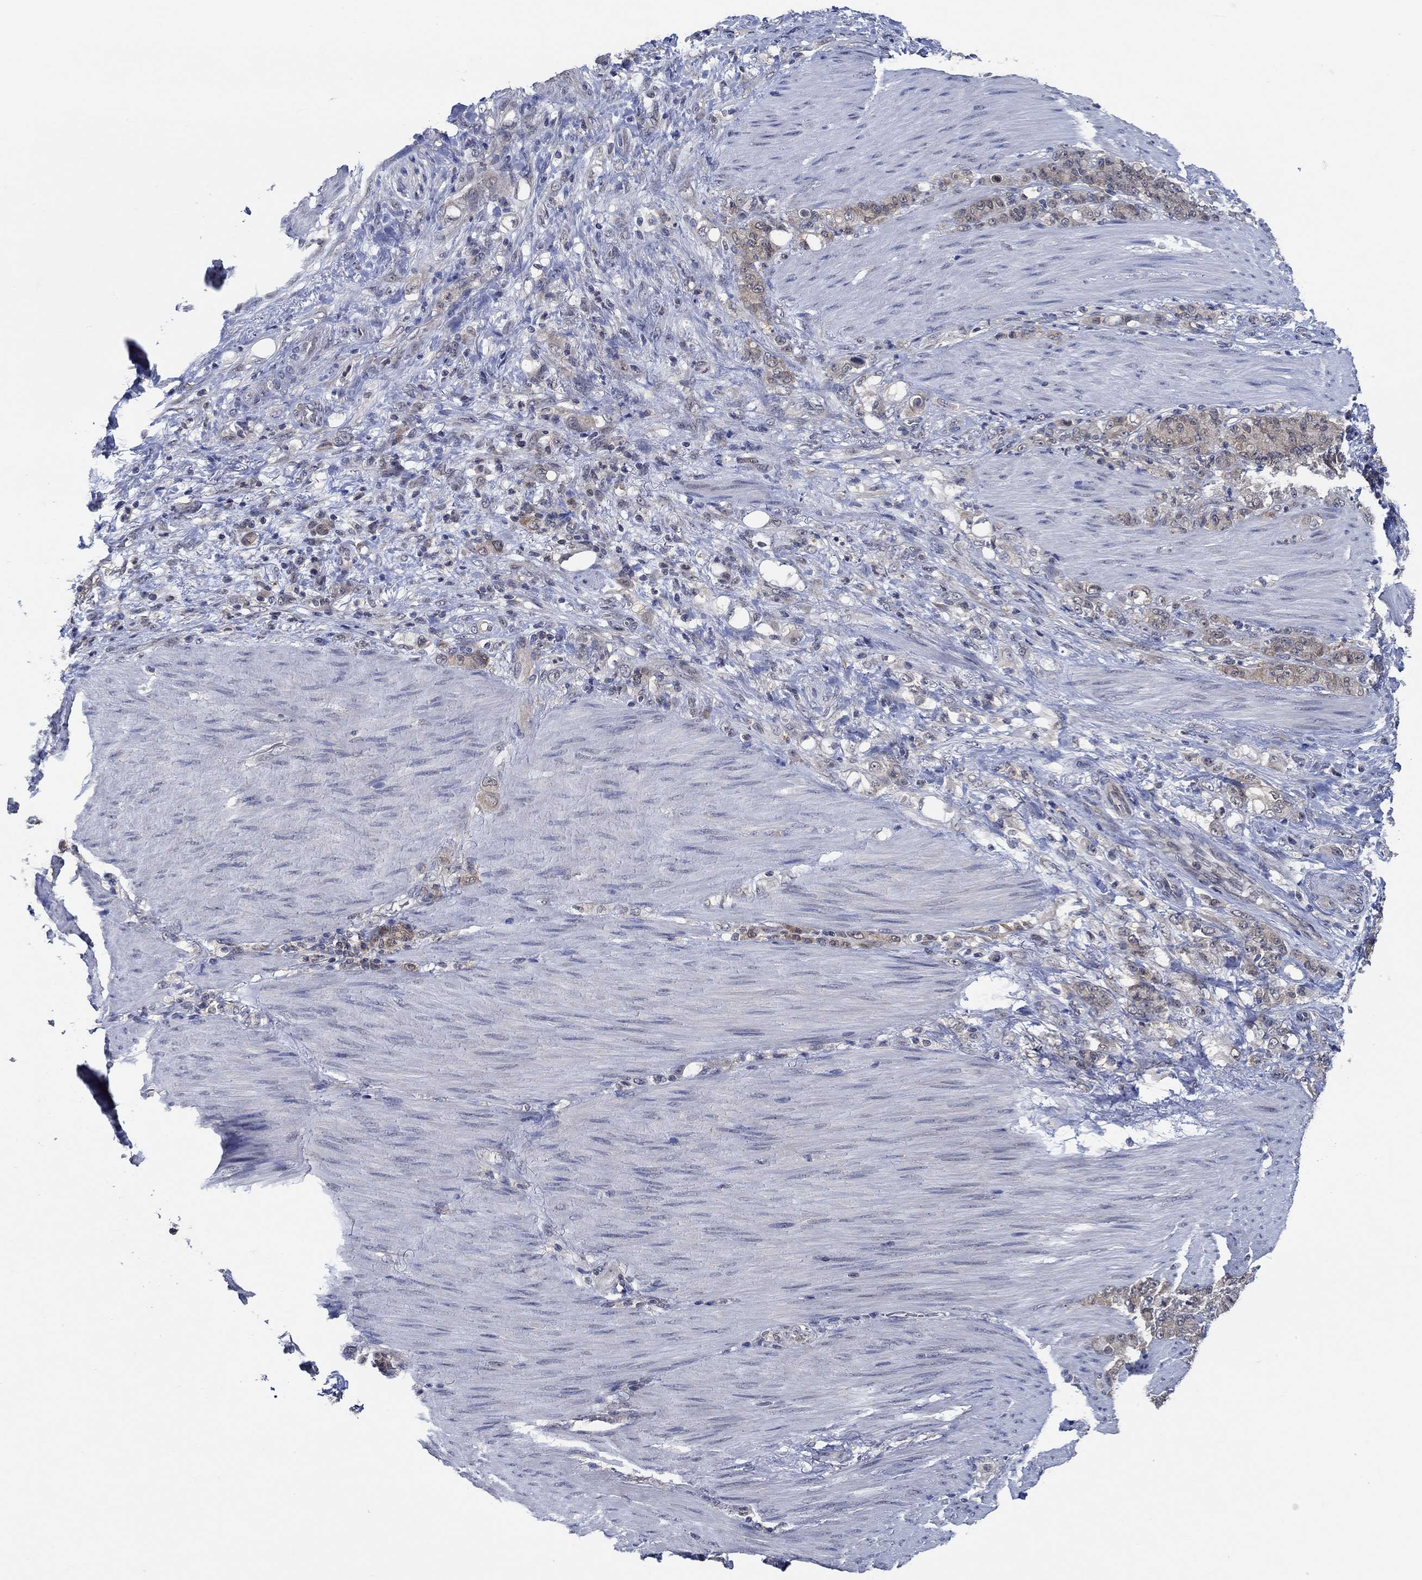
{"staining": {"intensity": "weak", "quantity": "25%-75%", "location": "cytoplasmic/membranous"}, "tissue": "stomach cancer", "cell_type": "Tumor cells", "image_type": "cancer", "snomed": [{"axis": "morphology", "description": "Normal tissue, NOS"}, {"axis": "morphology", "description": "Adenocarcinoma, NOS"}, {"axis": "topography", "description": "Stomach"}], "caption": "Protein expression analysis of stomach cancer (adenocarcinoma) exhibits weak cytoplasmic/membranous expression in about 25%-75% of tumor cells.", "gene": "DACT1", "patient": {"sex": "female", "age": 79}}